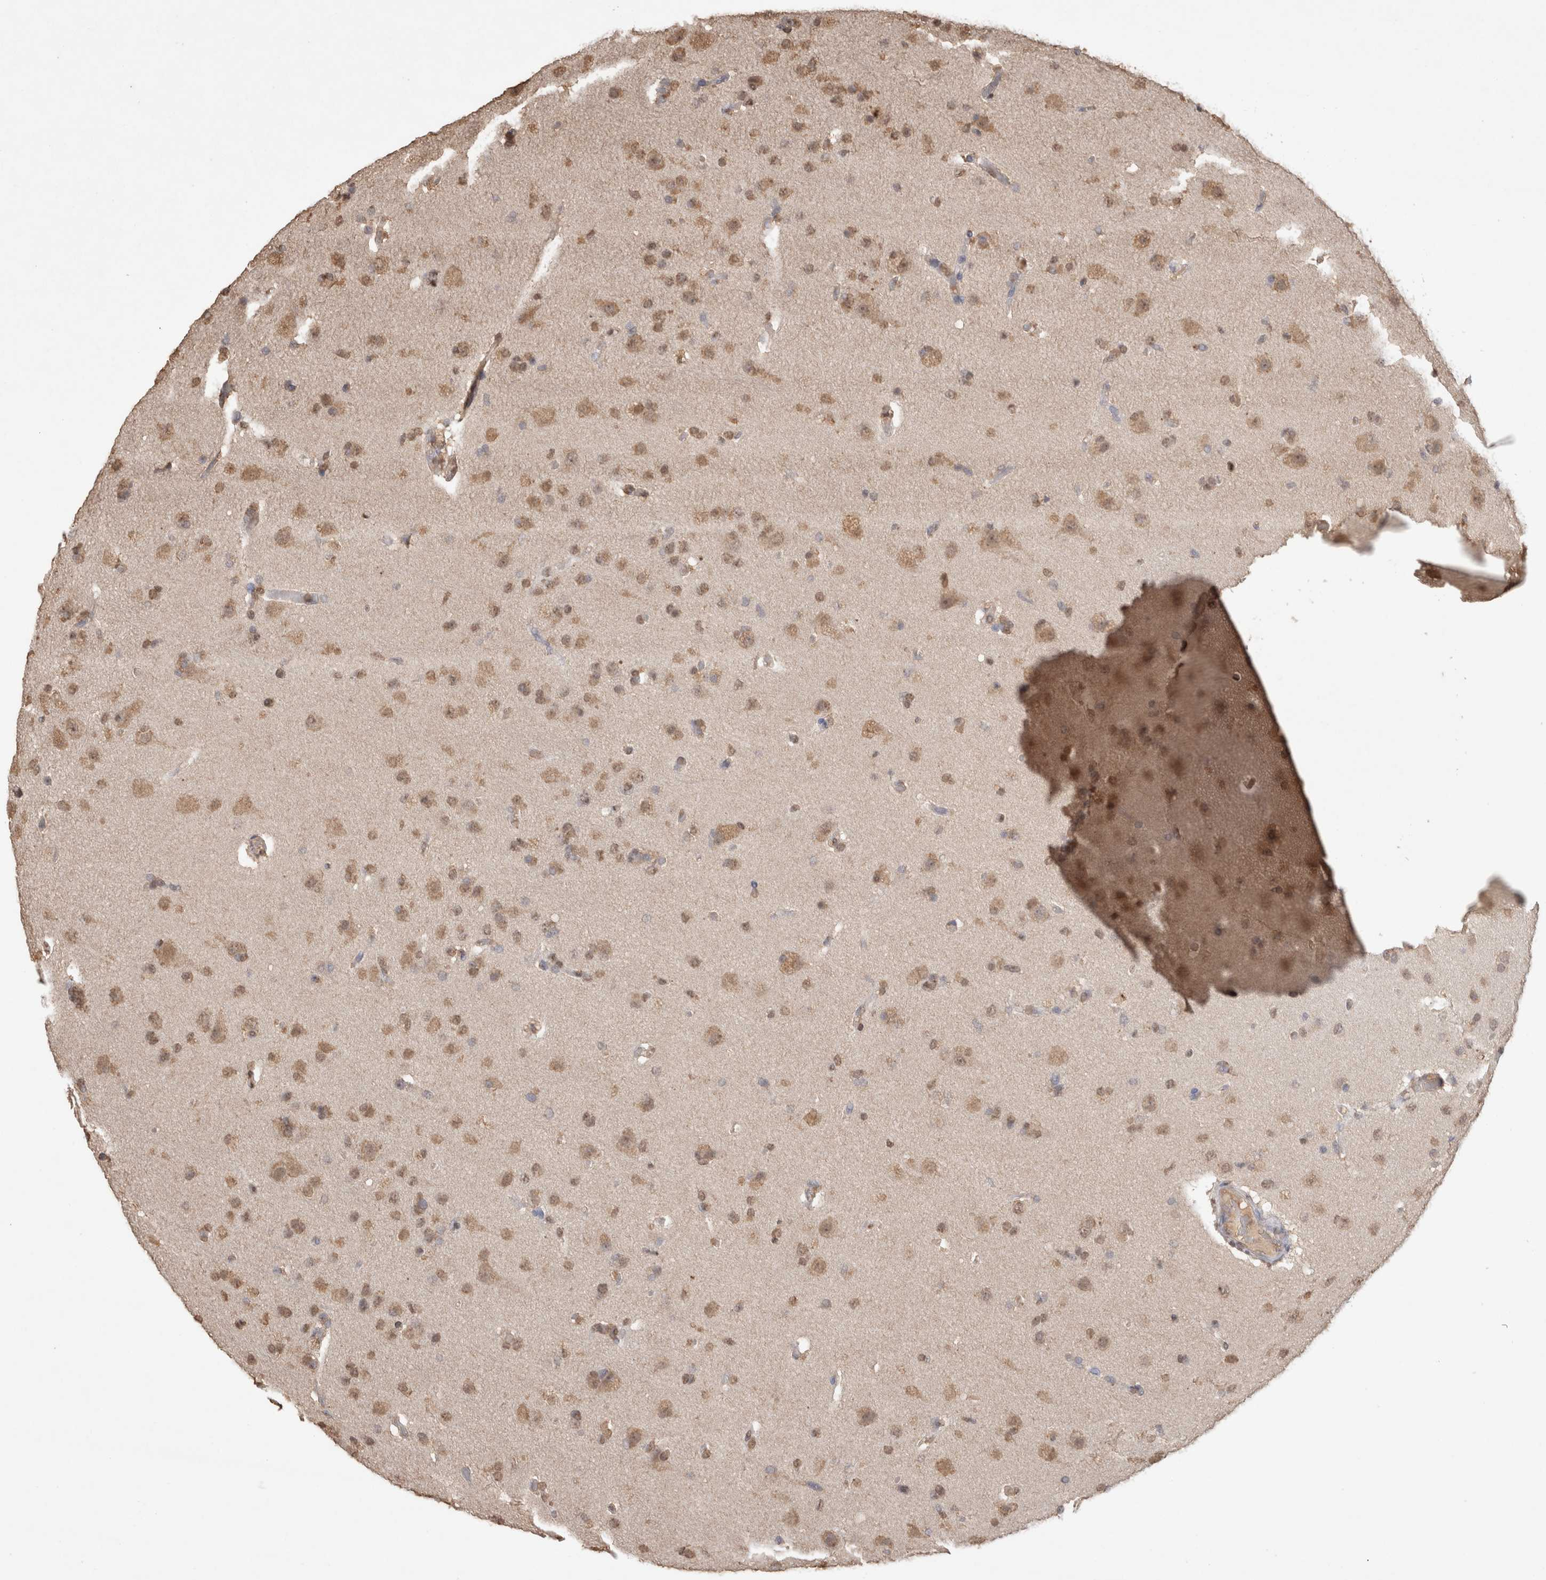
{"staining": {"intensity": "moderate", "quantity": ">75%", "location": "cytoplasmic/membranous,nuclear"}, "tissue": "glioma", "cell_type": "Tumor cells", "image_type": "cancer", "snomed": [{"axis": "morphology", "description": "Glioma, malignant, High grade"}, {"axis": "topography", "description": "Brain"}], "caption": "A medium amount of moderate cytoplasmic/membranous and nuclear expression is present in approximately >75% of tumor cells in high-grade glioma (malignant) tissue.", "gene": "MLX", "patient": {"sex": "male", "age": 72}}